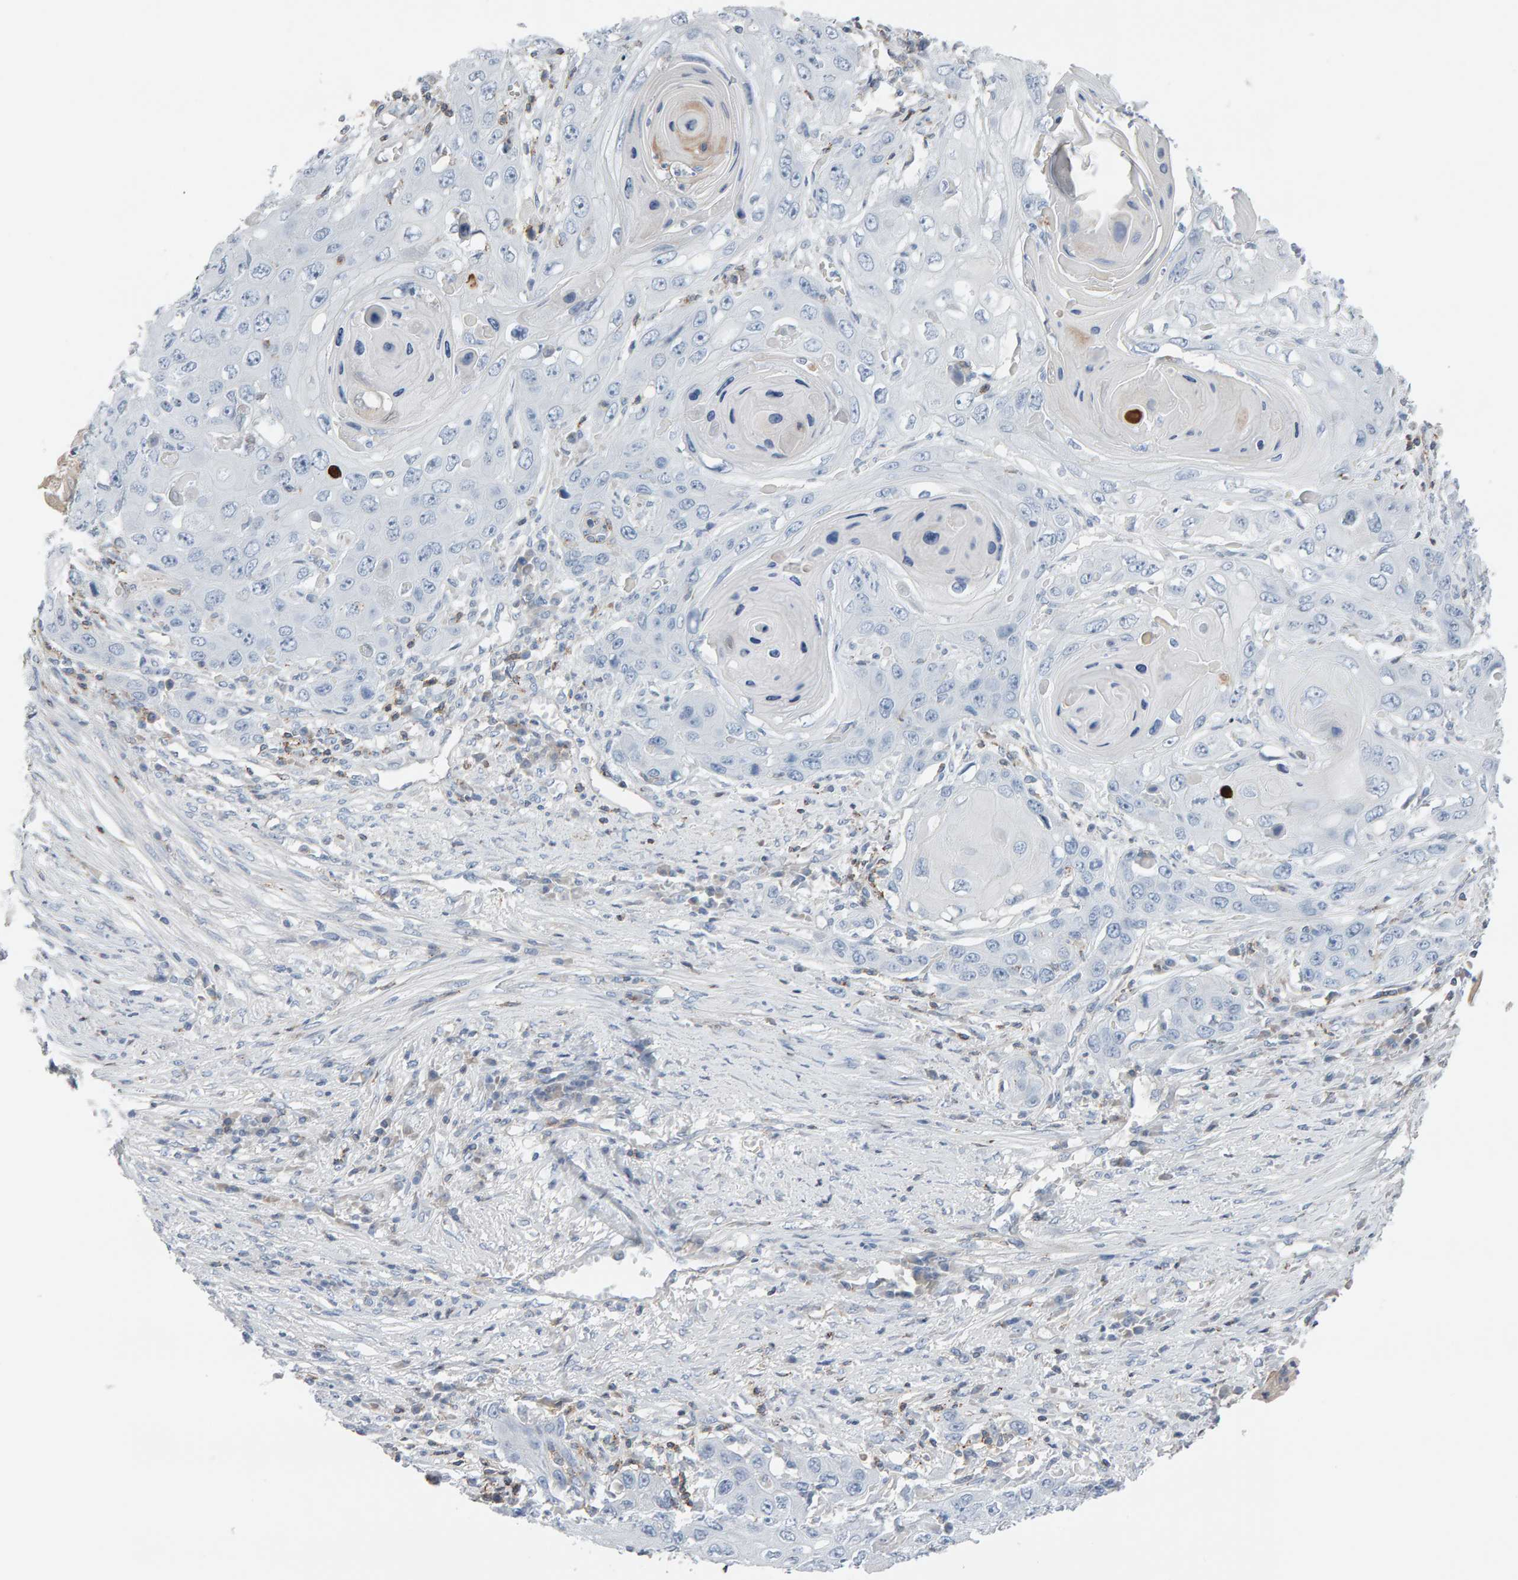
{"staining": {"intensity": "moderate", "quantity": "<25%", "location": "cytoplasmic/membranous"}, "tissue": "skin cancer", "cell_type": "Tumor cells", "image_type": "cancer", "snomed": [{"axis": "morphology", "description": "Squamous cell carcinoma, NOS"}, {"axis": "topography", "description": "Skin"}], "caption": "Human skin cancer stained for a protein (brown) reveals moderate cytoplasmic/membranous positive staining in about <25% of tumor cells.", "gene": "FYN", "patient": {"sex": "male", "age": 55}}